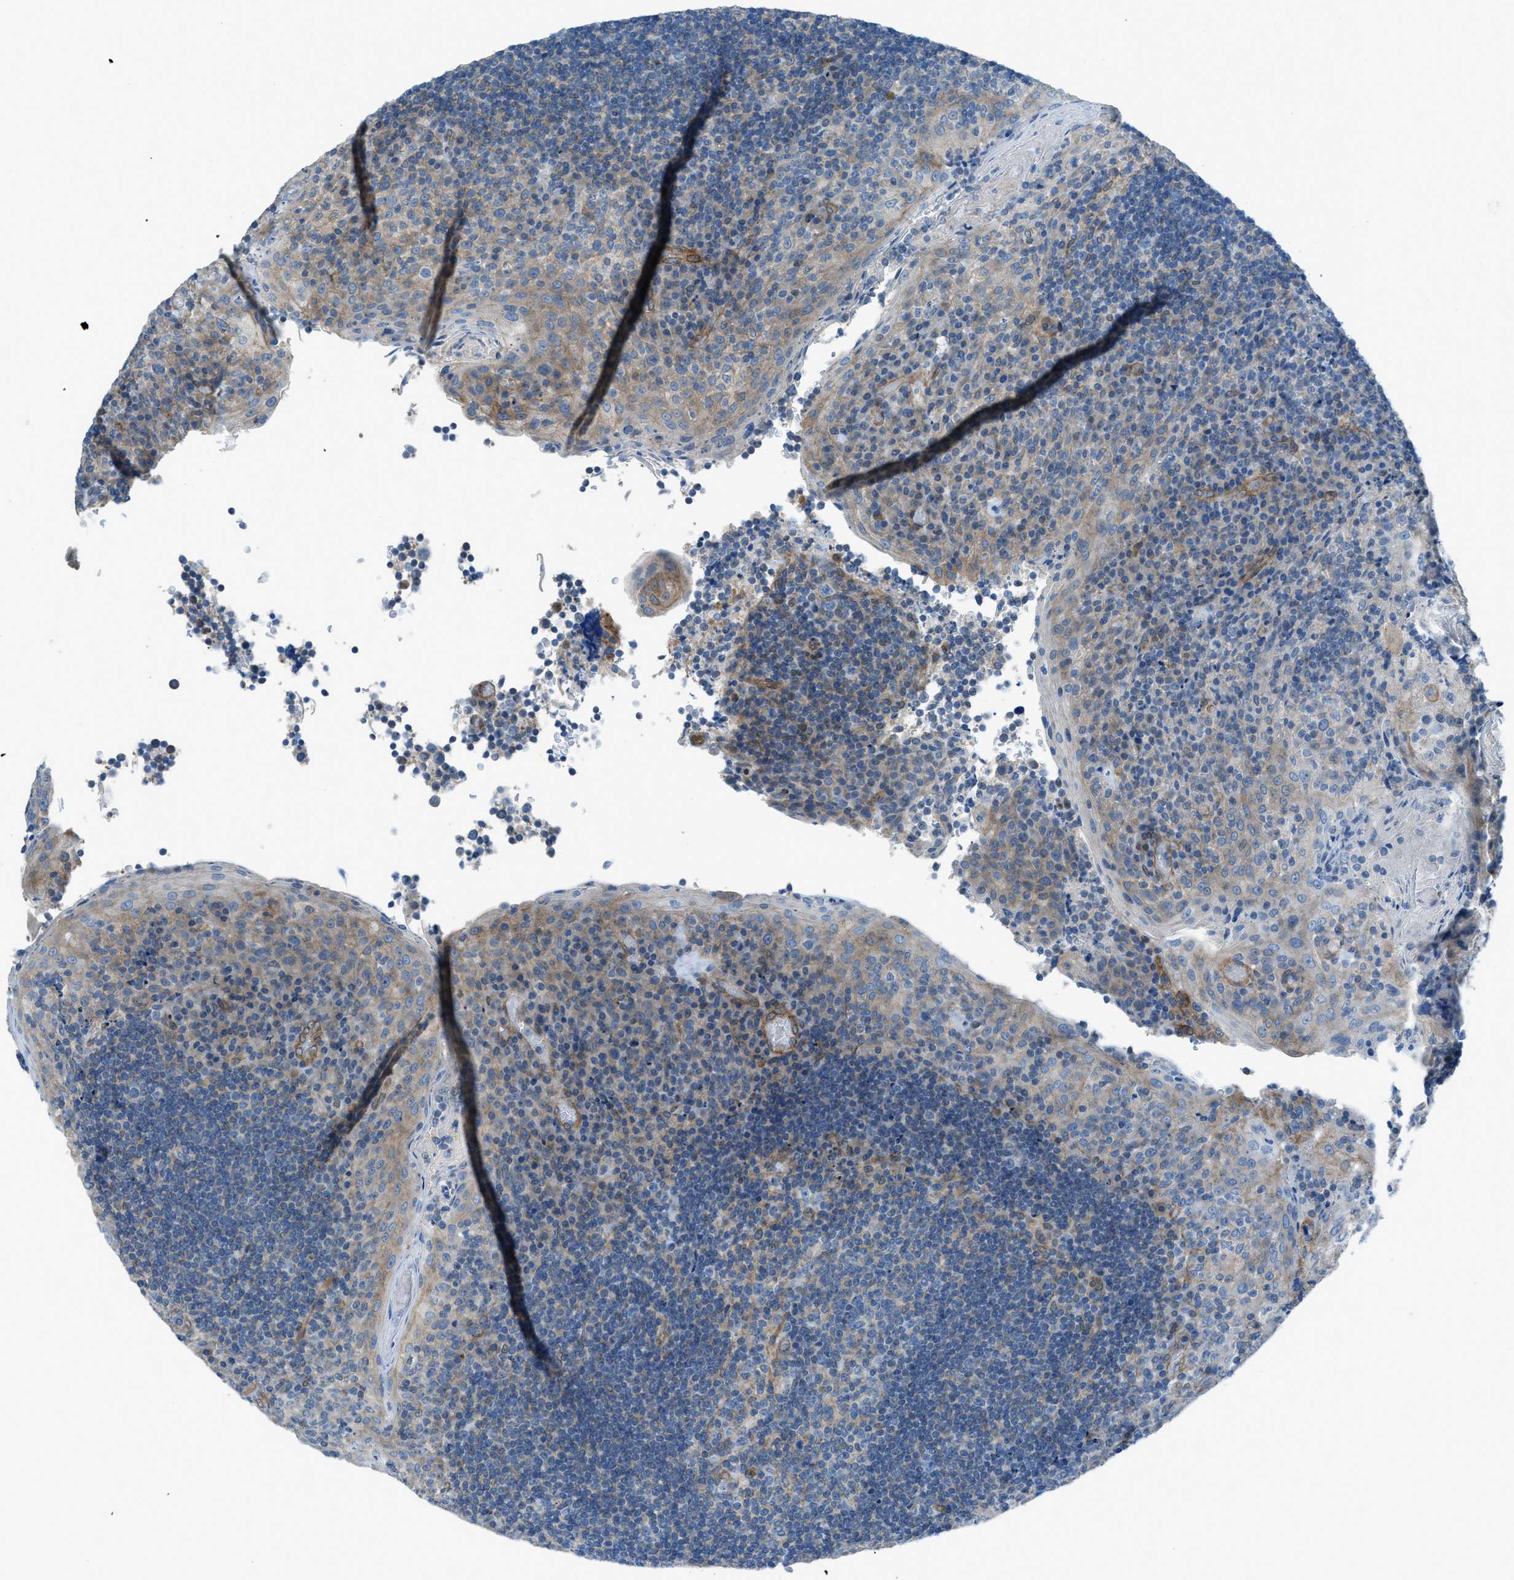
{"staining": {"intensity": "moderate", "quantity": "<25%", "location": "cytoplasmic/membranous"}, "tissue": "tonsil", "cell_type": "Germinal center cells", "image_type": "normal", "snomed": [{"axis": "morphology", "description": "Normal tissue, NOS"}, {"axis": "topography", "description": "Tonsil"}], "caption": "Tonsil stained for a protein exhibits moderate cytoplasmic/membranous positivity in germinal center cells. (Brightfield microscopy of DAB IHC at high magnification).", "gene": "PRKN", "patient": {"sex": "male", "age": 17}}